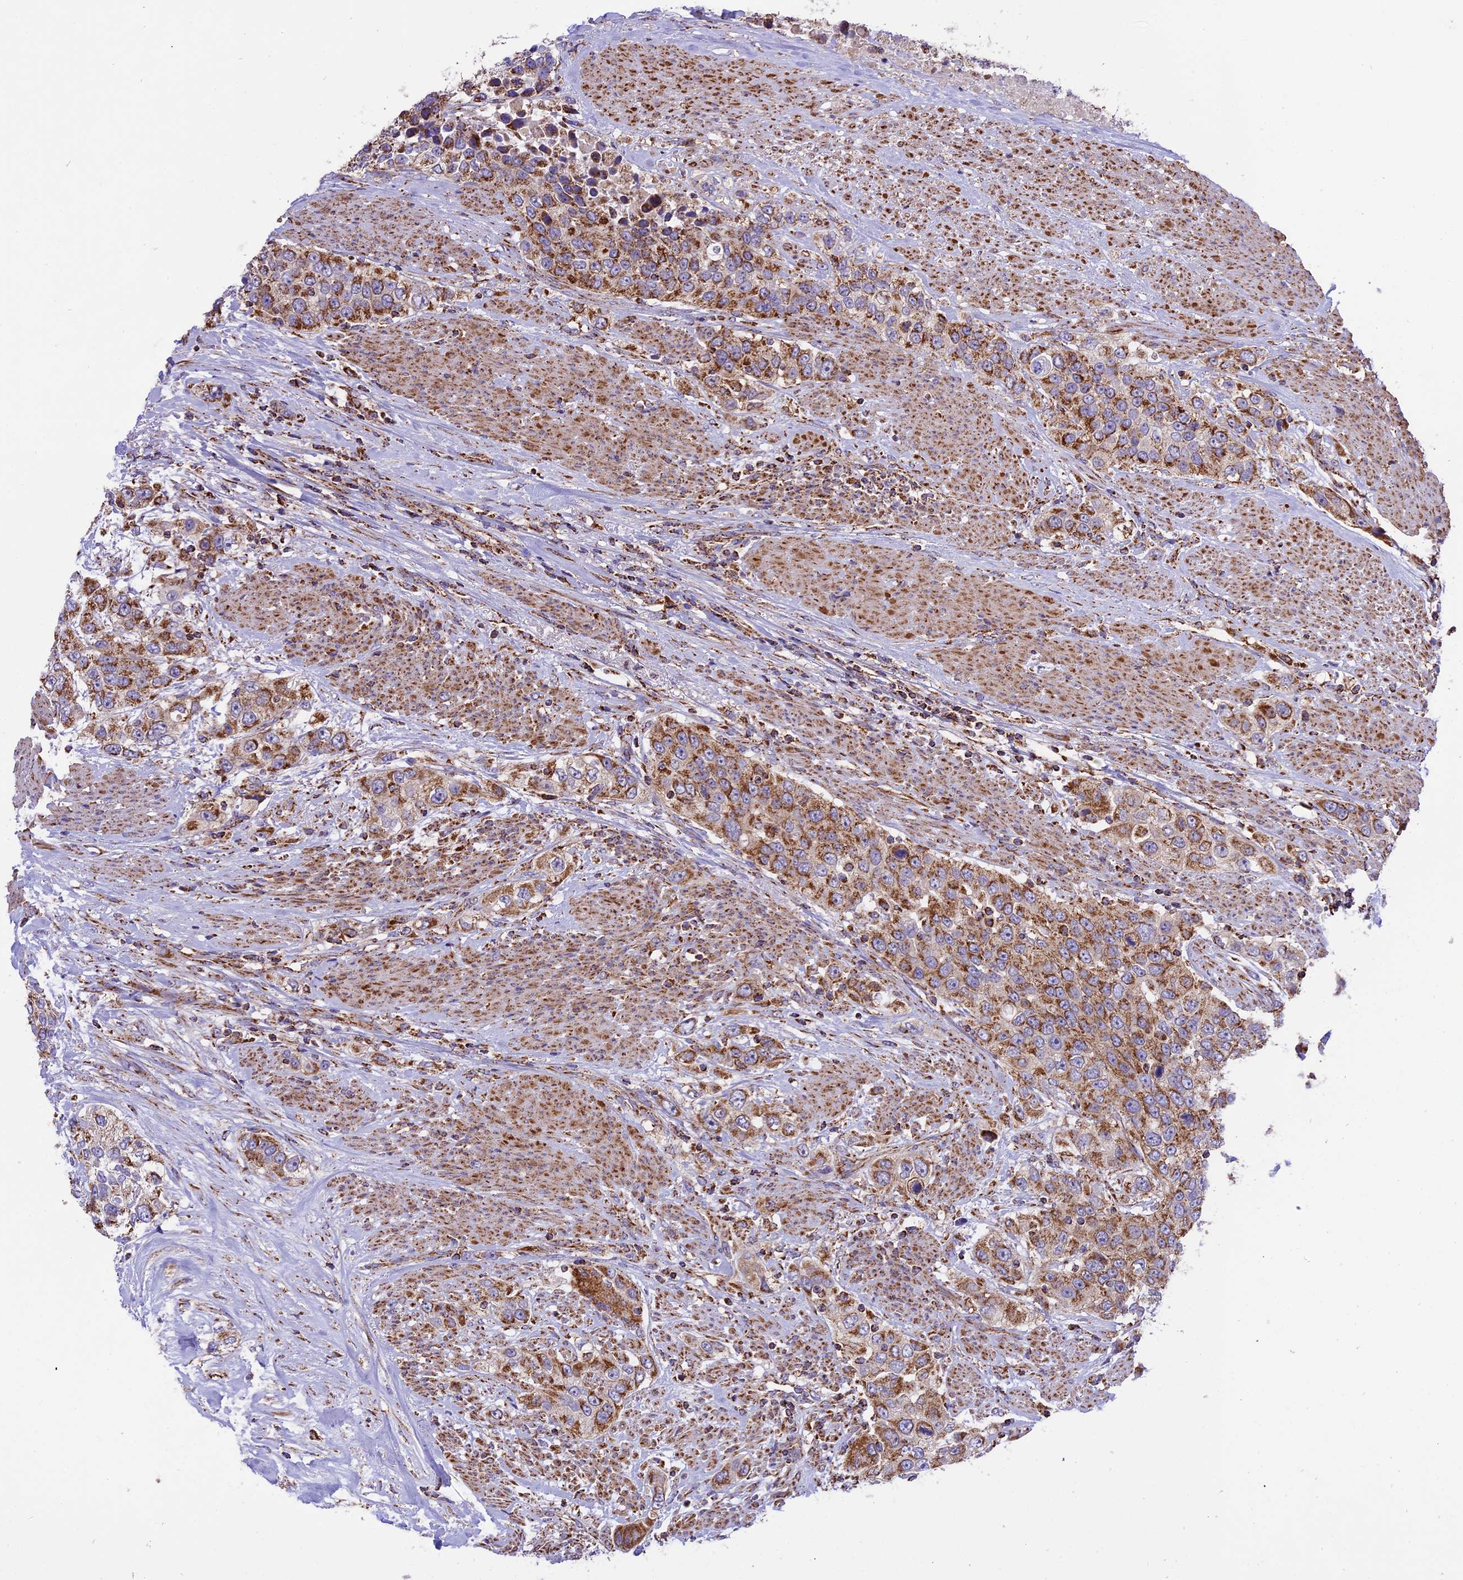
{"staining": {"intensity": "moderate", "quantity": ">75%", "location": "cytoplasmic/membranous"}, "tissue": "urothelial cancer", "cell_type": "Tumor cells", "image_type": "cancer", "snomed": [{"axis": "morphology", "description": "Urothelial carcinoma, High grade"}, {"axis": "topography", "description": "Urinary bladder"}], "caption": "Protein staining exhibits moderate cytoplasmic/membranous staining in approximately >75% of tumor cells in urothelial carcinoma (high-grade). (Stains: DAB in brown, nuclei in blue, Microscopy: brightfield microscopy at high magnification).", "gene": "TTC4", "patient": {"sex": "female", "age": 80}}